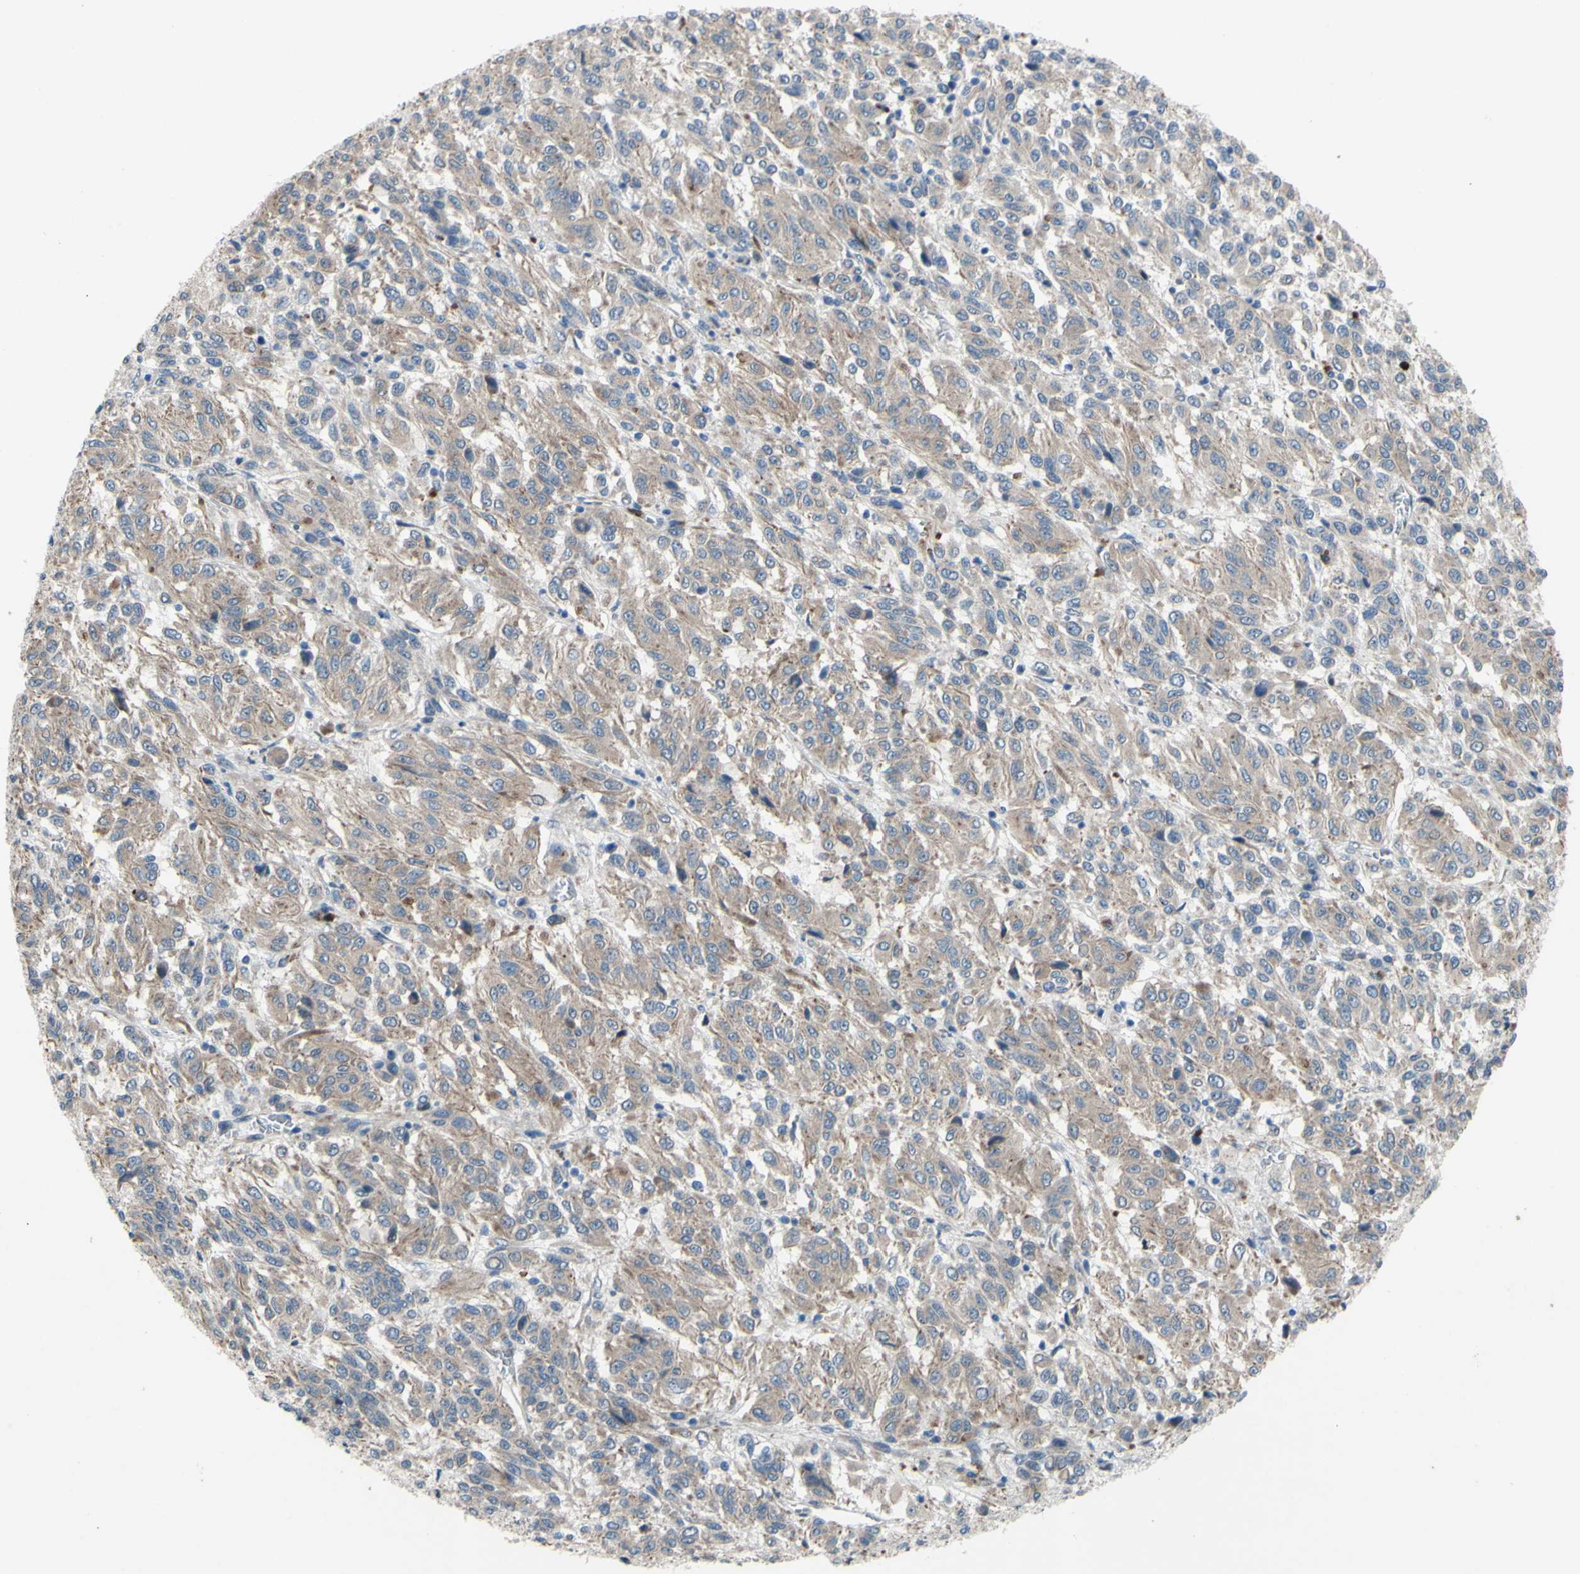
{"staining": {"intensity": "moderate", "quantity": ">75%", "location": "cytoplasmic/membranous"}, "tissue": "melanoma", "cell_type": "Tumor cells", "image_type": "cancer", "snomed": [{"axis": "morphology", "description": "Malignant melanoma, Metastatic site"}, {"axis": "topography", "description": "Lung"}], "caption": "There is medium levels of moderate cytoplasmic/membranous expression in tumor cells of malignant melanoma (metastatic site), as demonstrated by immunohistochemical staining (brown color).", "gene": "GRAMD2B", "patient": {"sex": "male", "age": 64}}